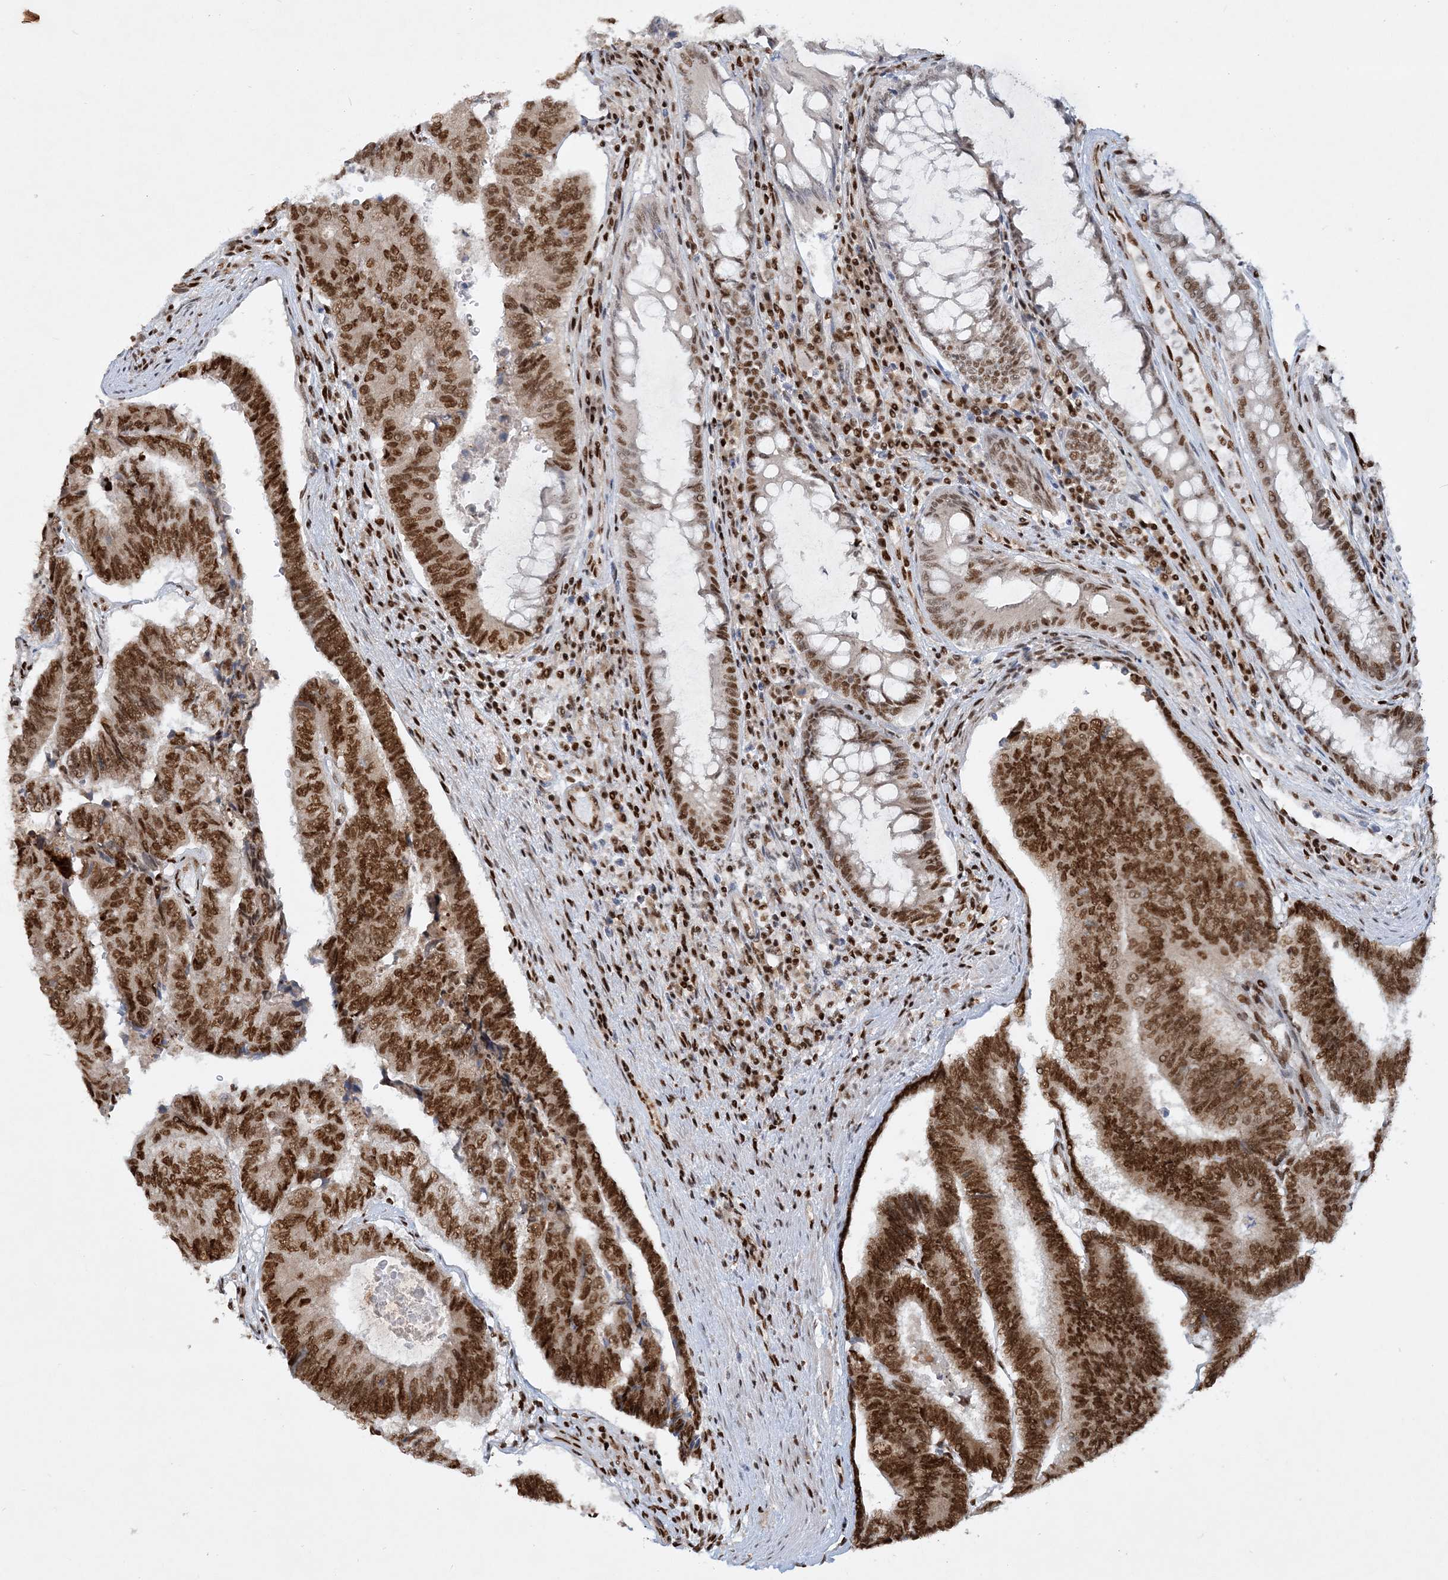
{"staining": {"intensity": "strong", "quantity": ">75%", "location": "nuclear"}, "tissue": "colorectal cancer", "cell_type": "Tumor cells", "image_type": "cancer", "snomed": [{"axis": "morphology", "description": "Adenocarcinoma, NOS"}, {"axis": "topography", "description": "Colon"}], "caption": "IHC of human adenocarcinoma (colorectal) reveals high levels of strong nuclear expression in about >75% of tumor cells.", "gene": "DELE1", "patient": {"sex": "female", "age": 67}}